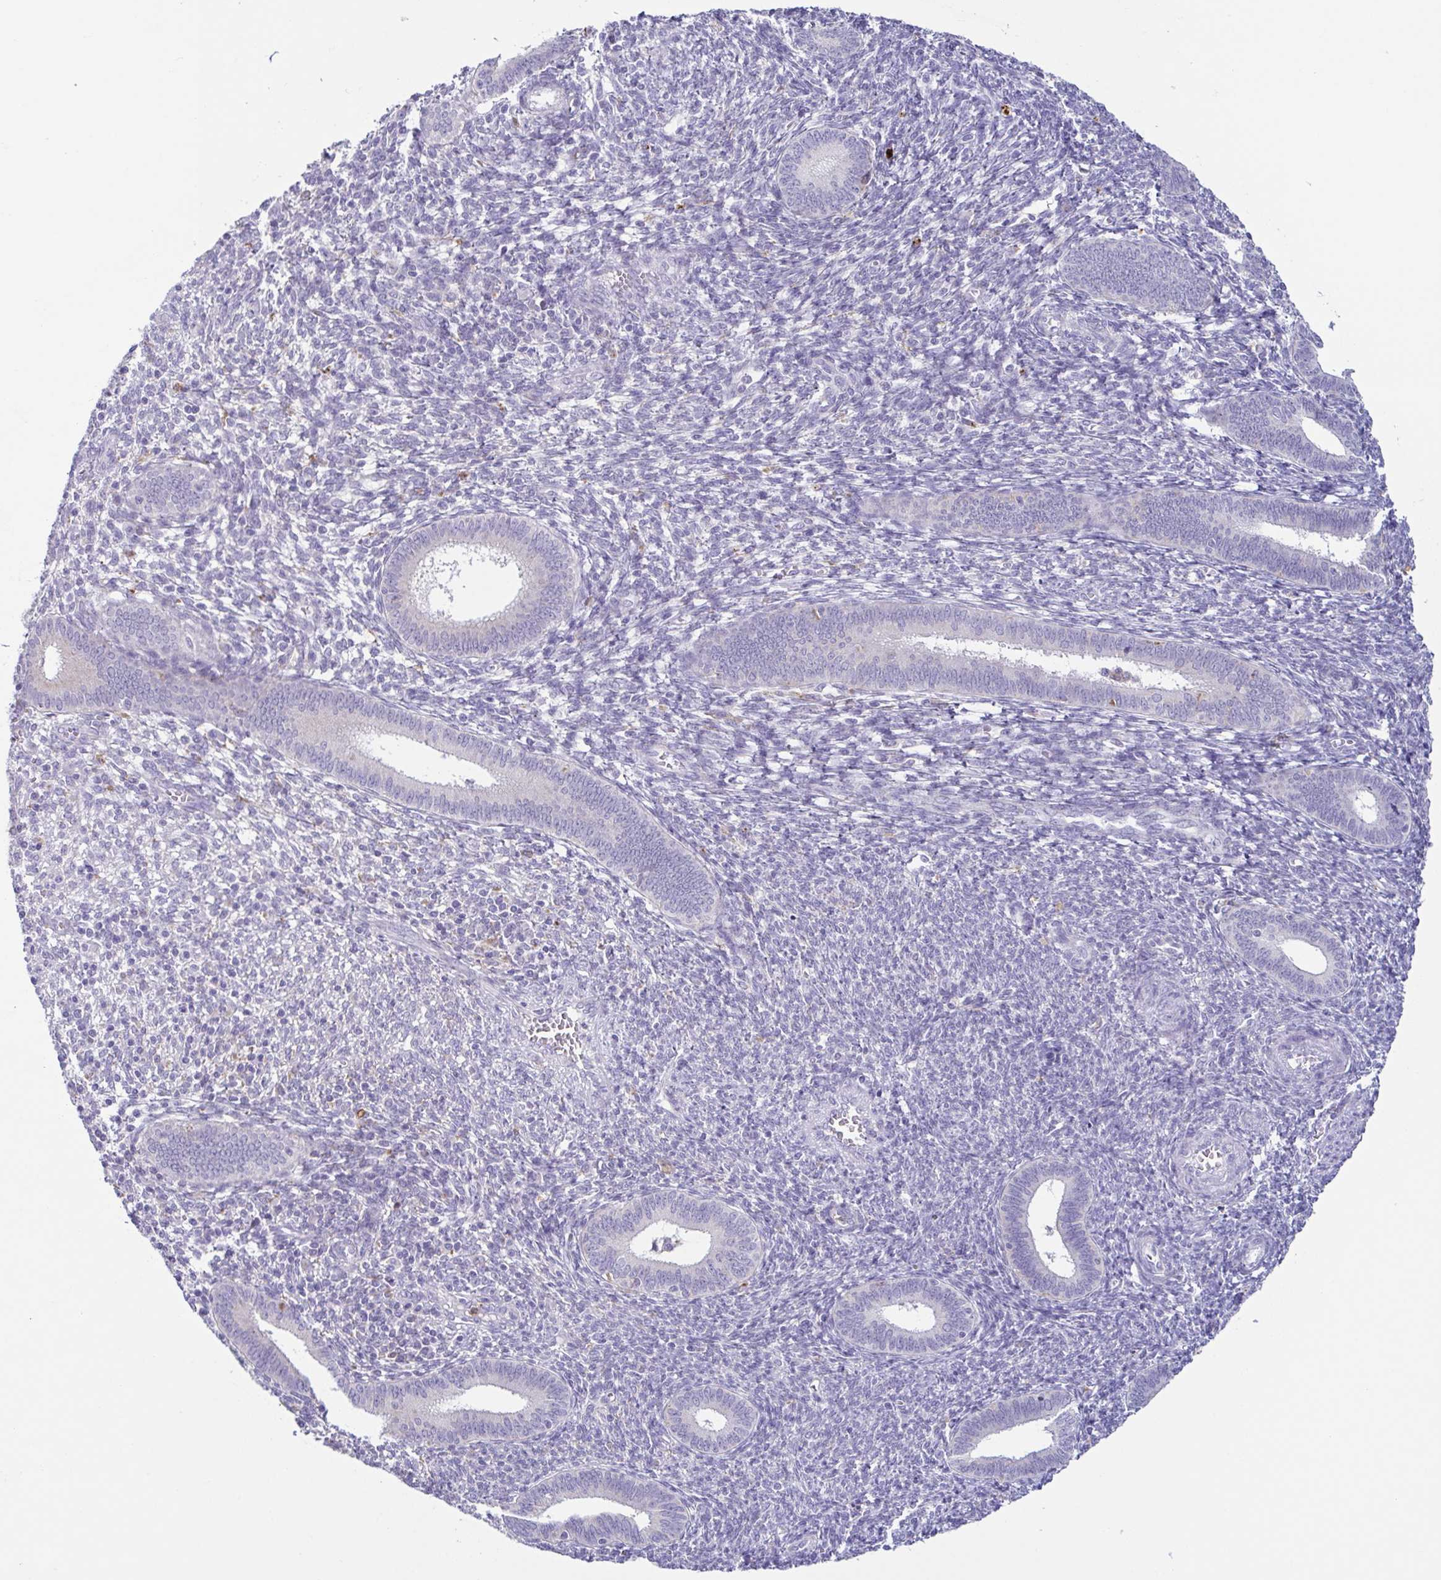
{"staining": {"intensity": "negative", "quantity": "none", "location": "none"}, "tissue": "endometrium", "cell_type": "Cells in endometrial stroma", "image_type": "normal", "snomed": [{"axis": "morphology", "description": "Normal tissue, NOS"}, {"axis": "topography", "description": "Endometrium"}], "caption": "Micrograph shows no significant protein expression in cells in endometrial stroma of unremarkable endometrium.", "gene": "ATP6V1G2", "patient": {"sex": "female", "age": 41}}